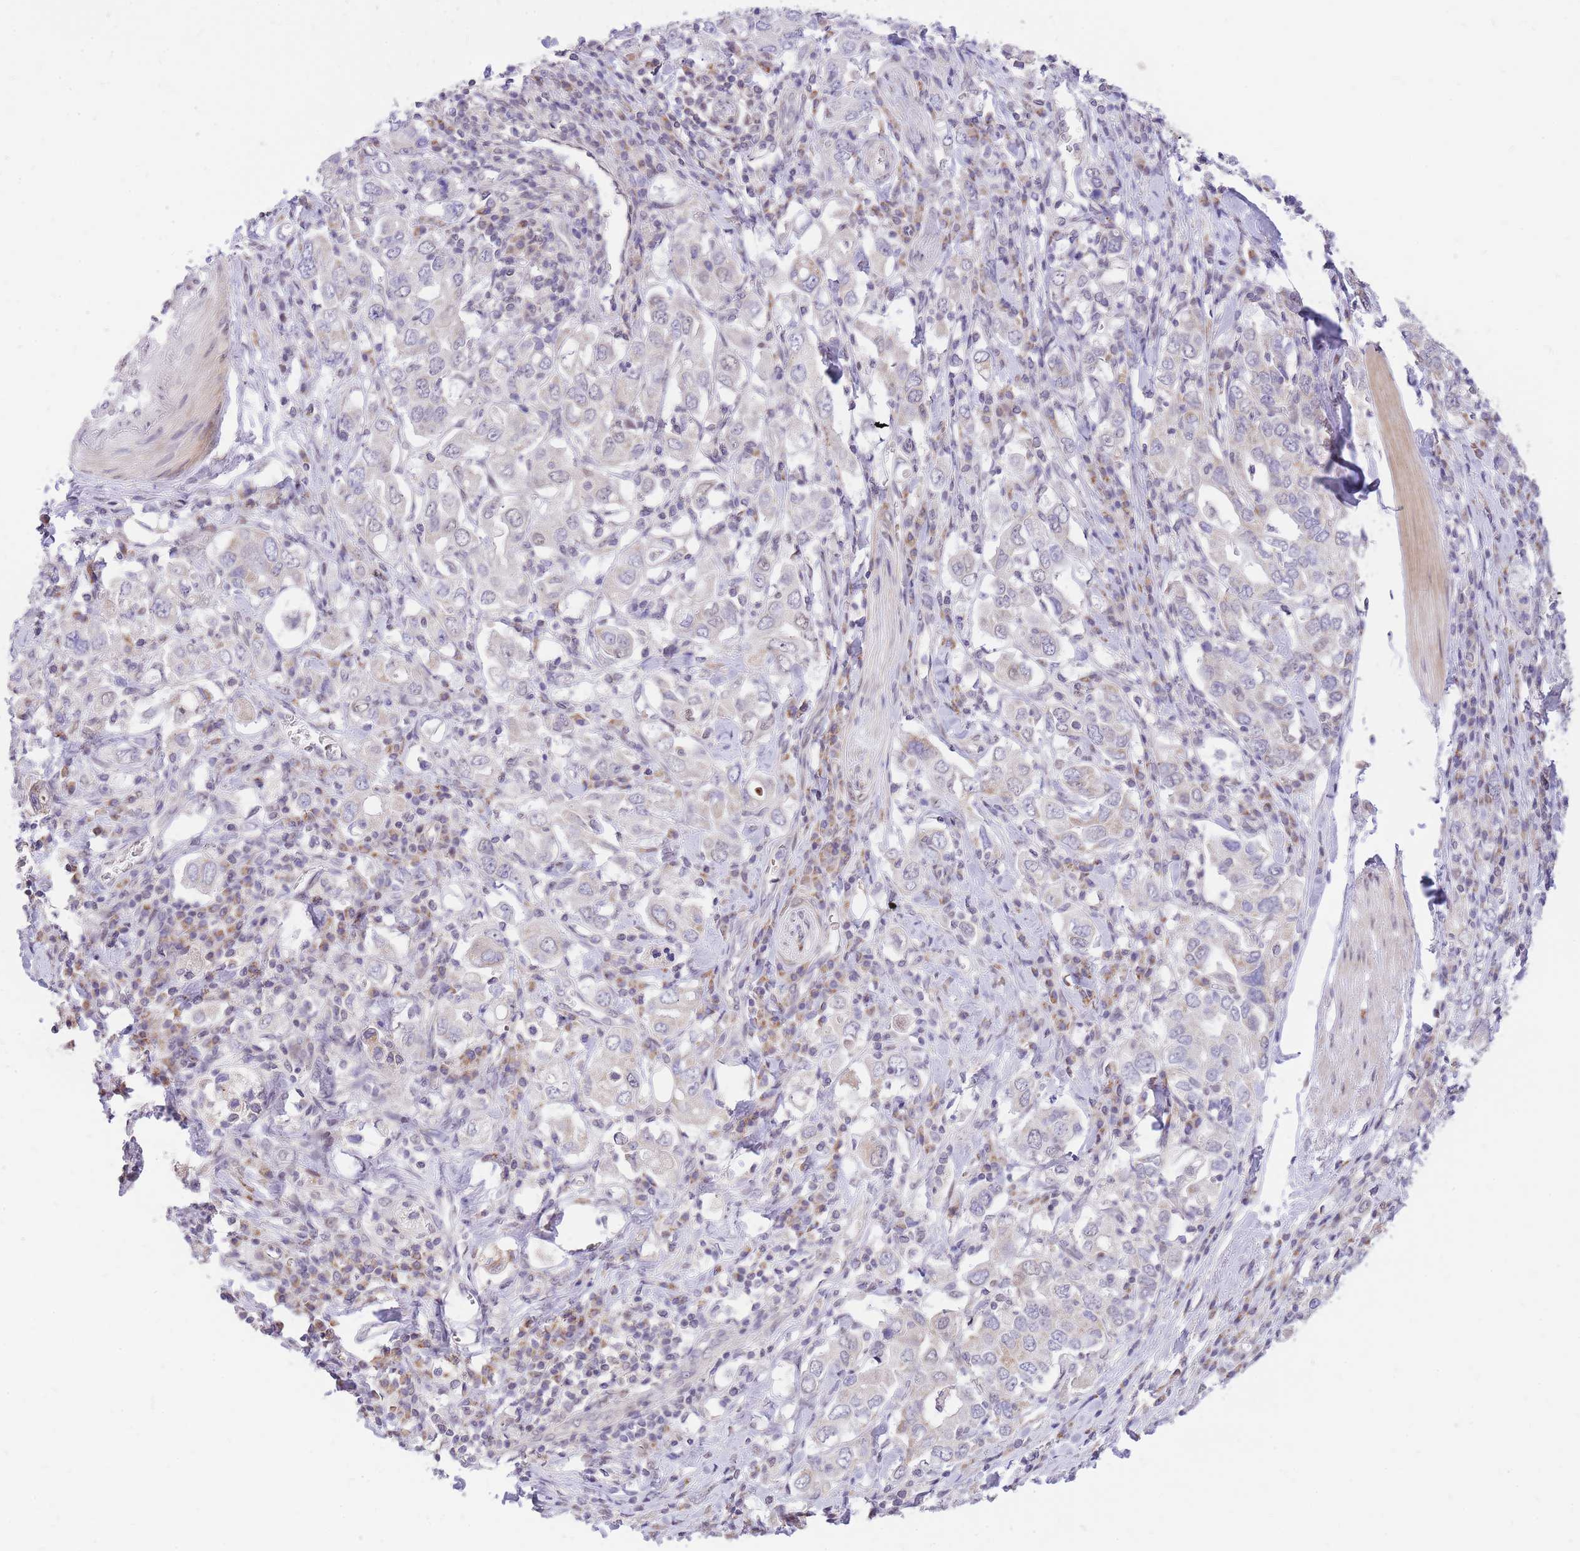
{"staining": {"intensity": "negative", "quantity": "none", "location": "none"}, "tissue": "stomach cancer", "cell_type": "Tumor cells", "image_type": "cancer", "snomed": [{"axis": "morphology", "description": "Adenocarcinoma, NOS"}, {"axis": "topography", "description": "Stomach, upper"}, {"axis": "topography", "description": "Stomach"}], "caption": "Immunohistochemical staining of human stomach adenocarcinoma demonstrates no significant expression in tumor cells. The staining is performed using DAB (3,3'-diaminobenzidine) brown chromogen with nuclei counter-stained in using hematoxylin.", "gene": "MINDY2", "patient": {"sex": "male", "age": 62}}